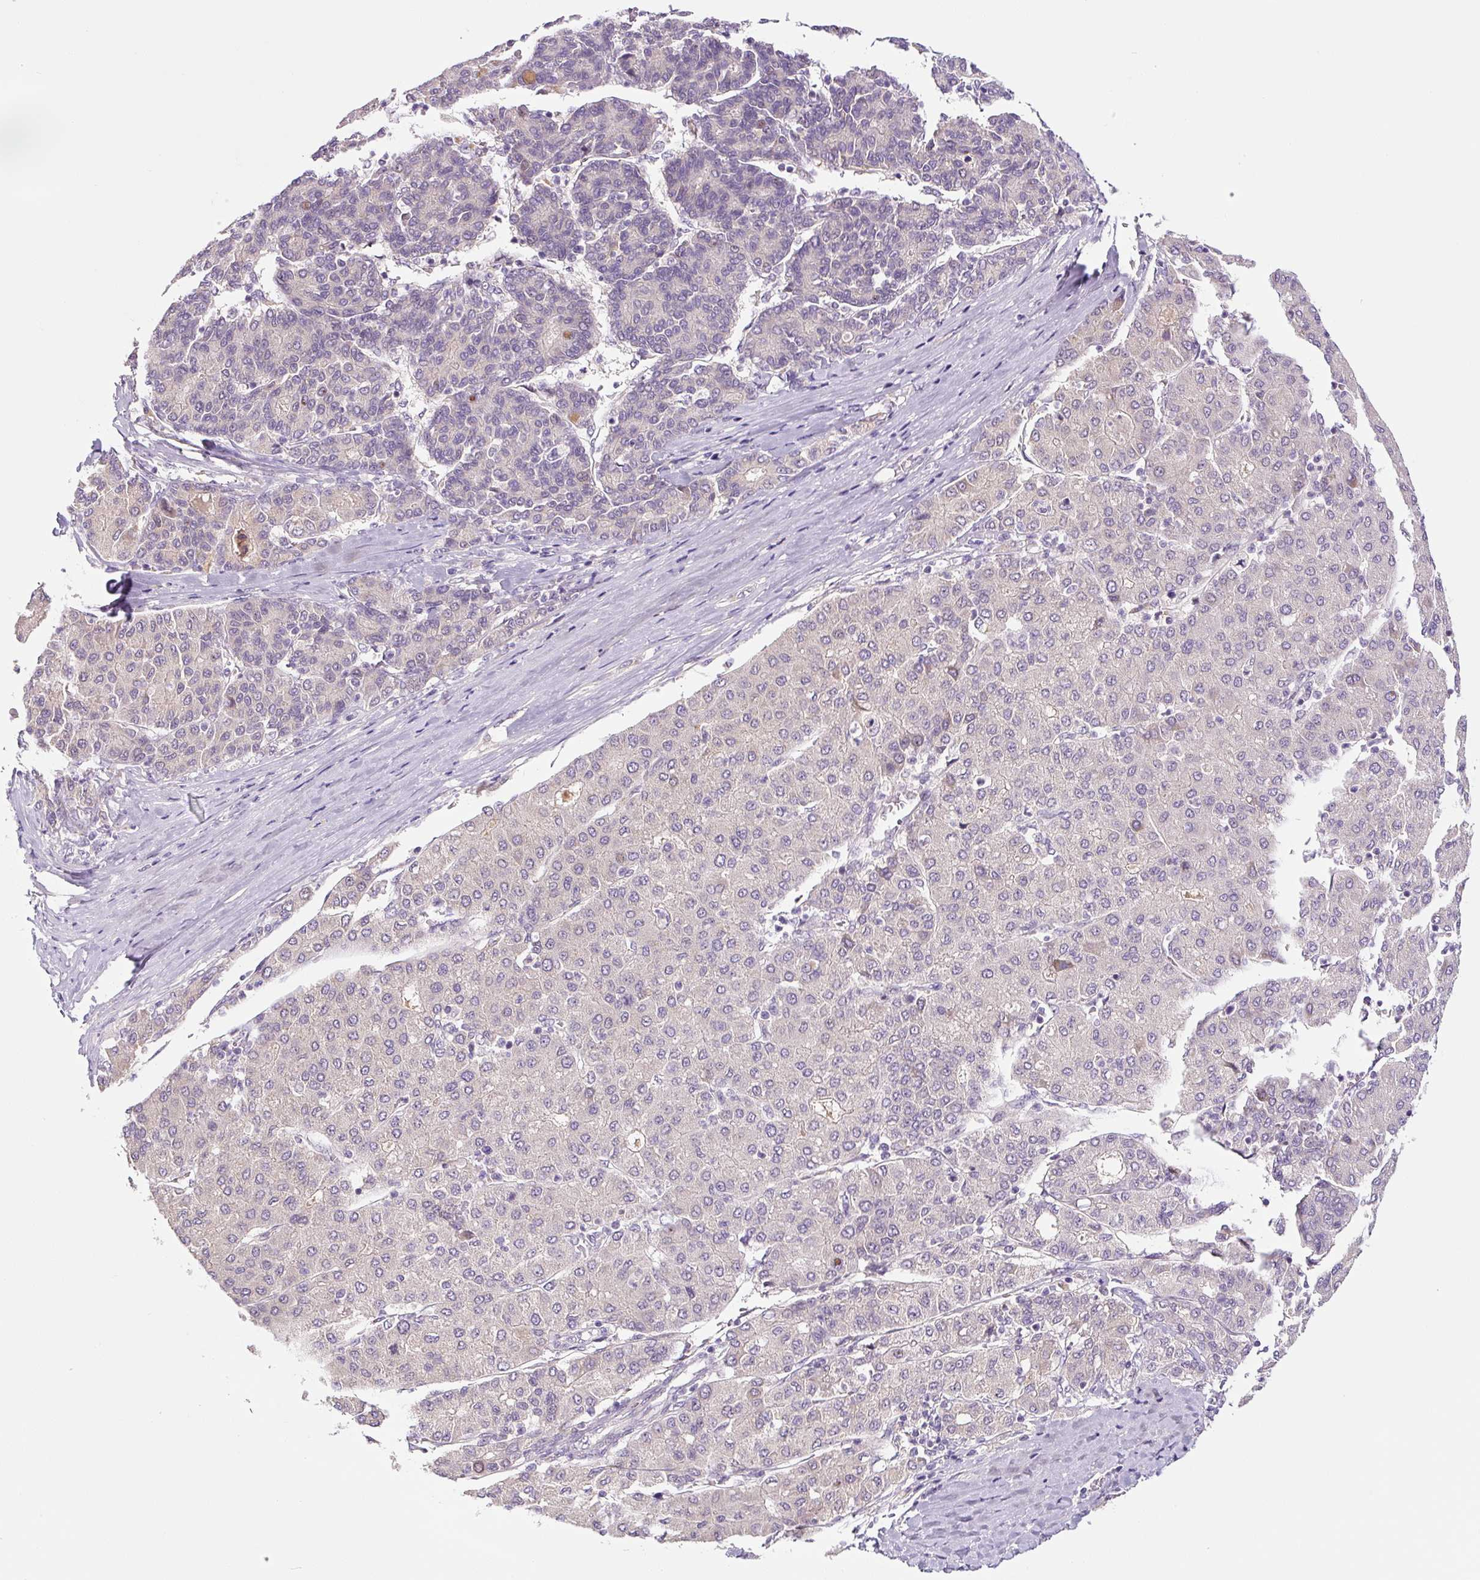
{"staining": {"intensity": "negative", "quantity": "none", "location": "none"}, "tissue": "liver cancer", "cell_type": "Tumor cells", "image_type": "cancer", "snomed": [{"axis": "morphology", "description": "Carcinoma, Hepatocellular, NOS"}, {"axis": "topography", "description": "Liver"}], "caption": "Immunohistochemical staining of hepatocellular carcinoma (liver) exhibits no significant staining in tumor cells.", "gene": "PRKAA2", "patient": {"sex": "male", "age": 65}}